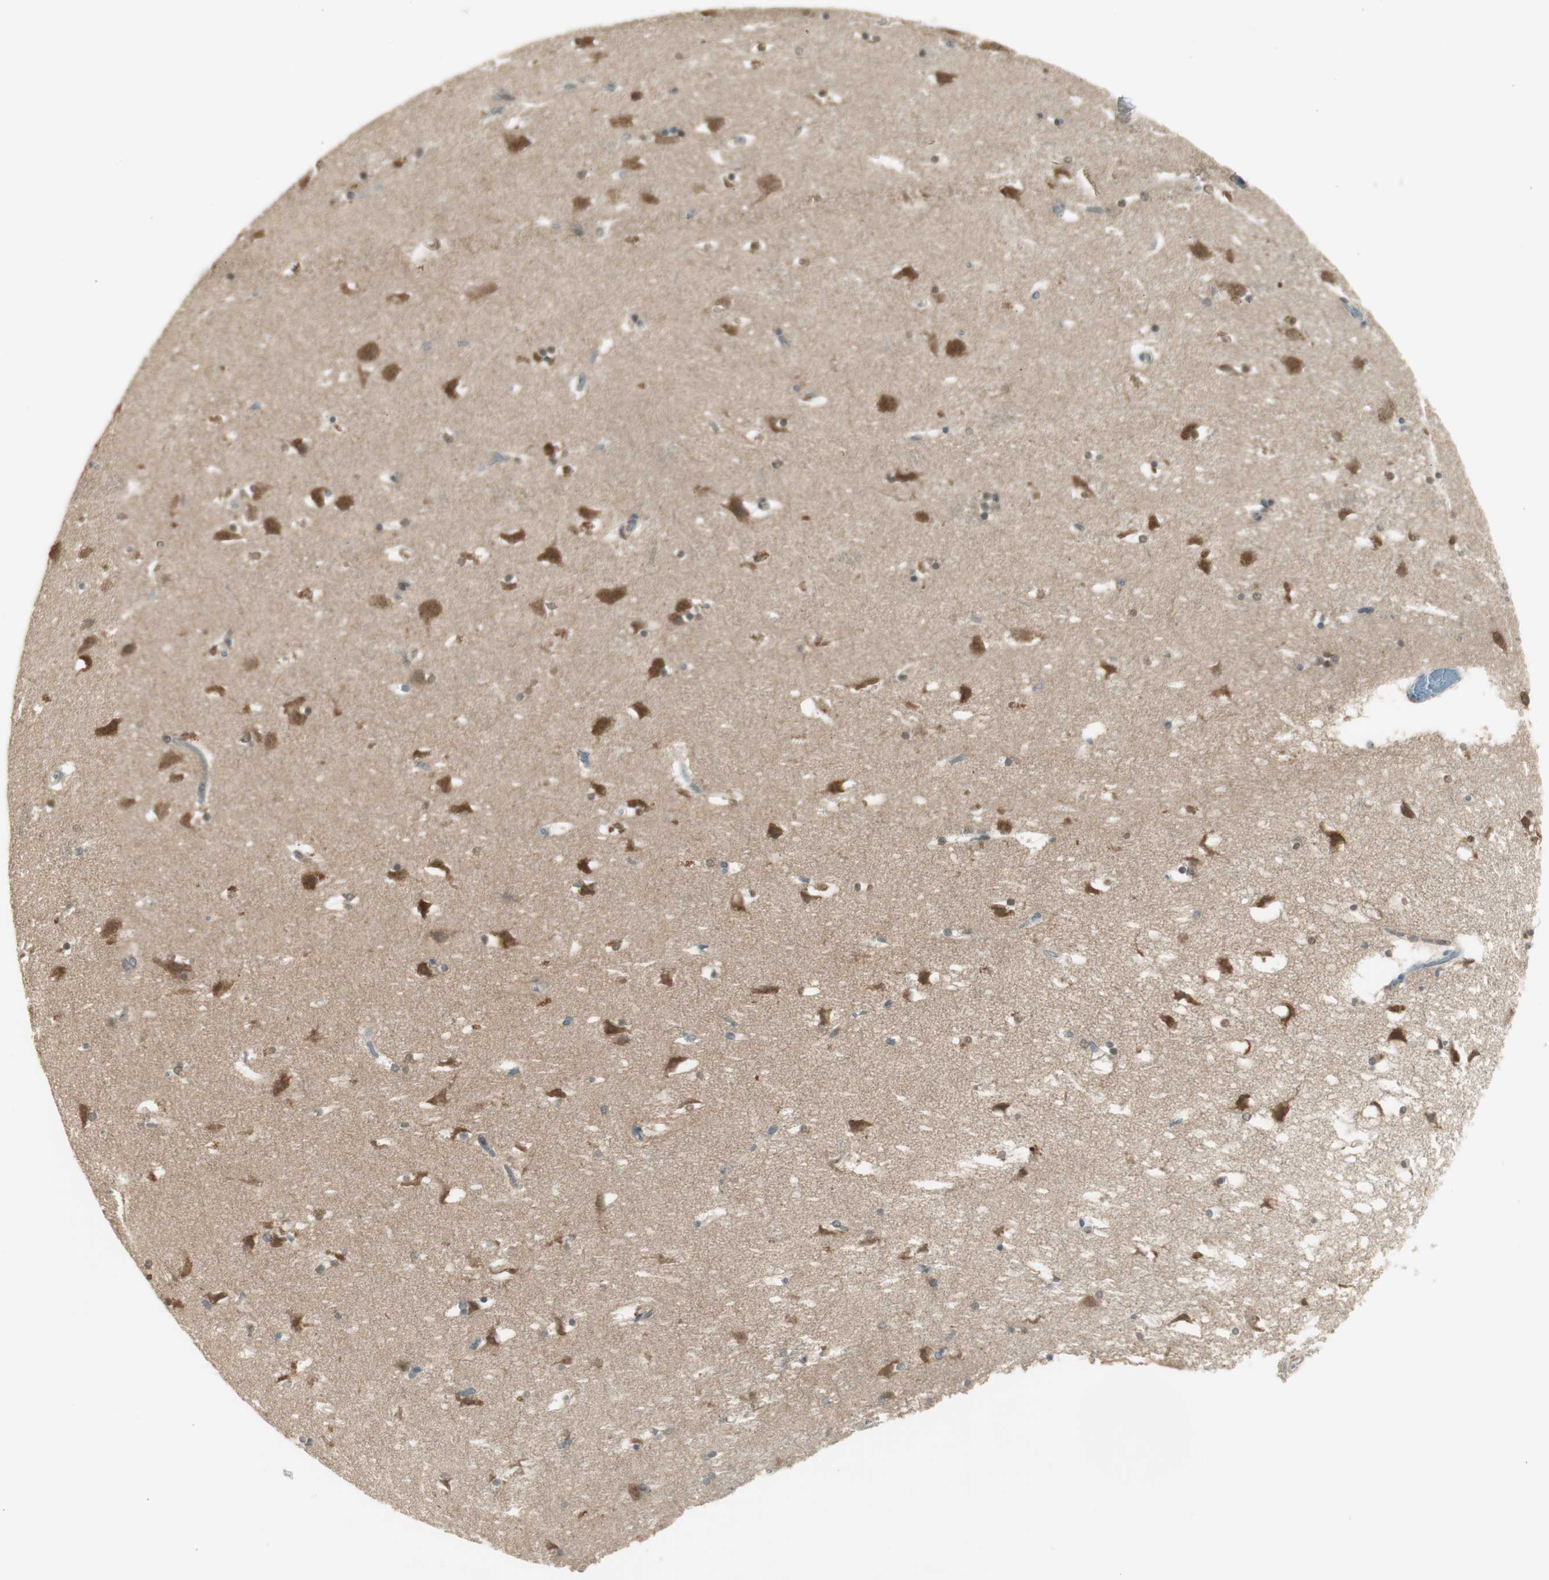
{"staining": {"intensity": "weak", "quantity": "<25%", "location": "cytoplasmic/membranous"}, "tissue": "caudate", "cell_type": "Glial cells", "image_type": "normal", "snomed": [{"axis": "morphology", "description": "Normal tissue, NOS"}, {"axis": "topography", "description": "Lateral ventricle wall"}], "caption": "Immunohistochemistry (IHC) micrograph of normal caudate stained for a protein (brown), which demonstrates no staining in glial cells.", "gene": "PFDN5", "patient": {"sex": "male", "age": 45}}